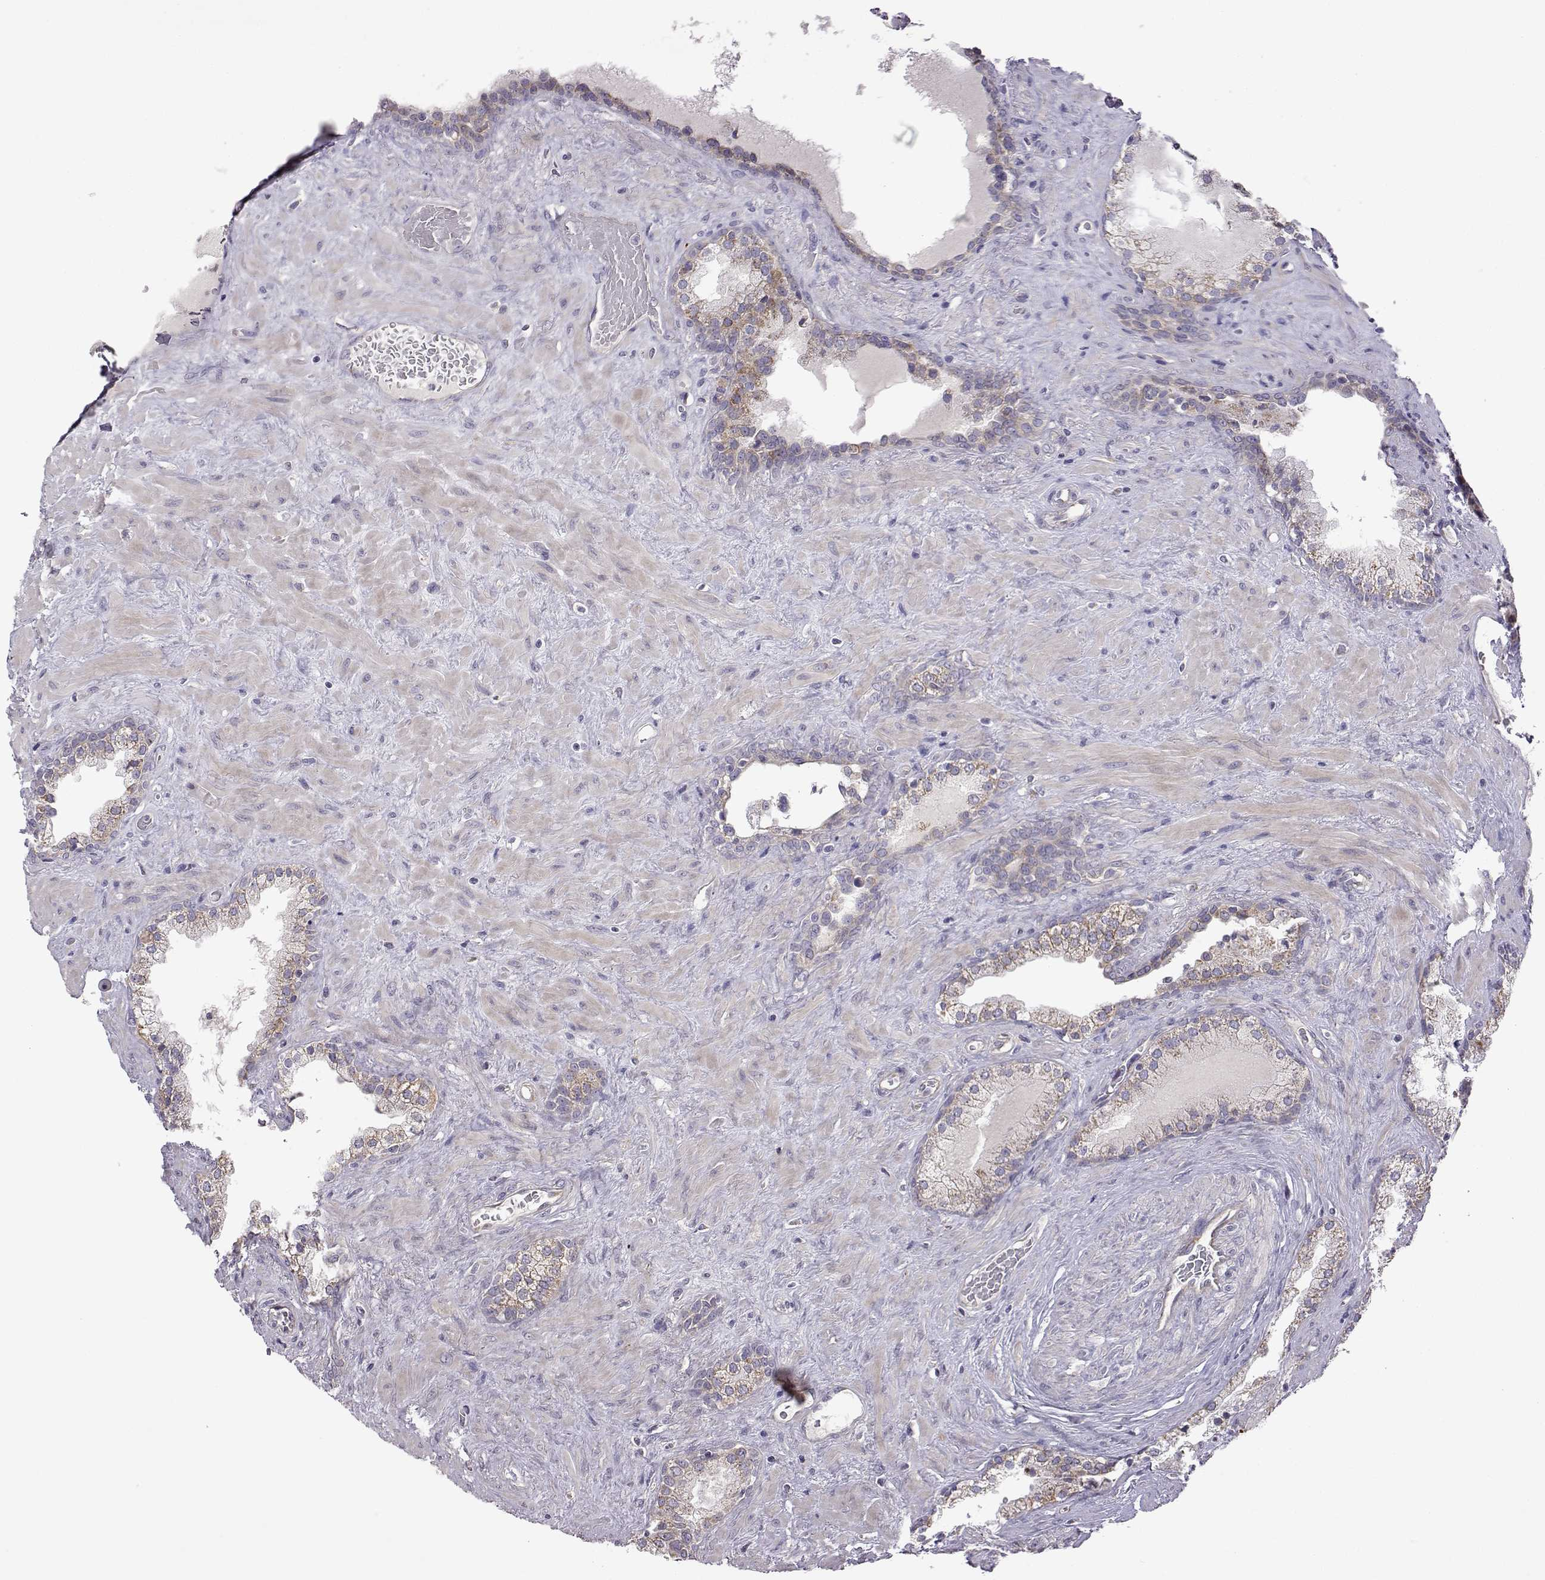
{"staining": {"intensity": "weak", "quantity": "25%-75%", "location": "cytoplasmic/membranous"}, "tissue": "prostate", "cell_type": "Glandular cells", "image_type": "normal", "snomed": [{"axis": "morphology", "description": "Normal tissue, NOS"}, {"axis": "topography", "description": "Prostate"}], "caption": "Protein expression analysis of normal human prostate reveals weak cytoplasmic/membranous positivity in approximately 25%-75% of glandular cells. (IHC, brightfield microscopy, high magnification).", "gene": "DDC", "patient": {"sex": "male", "age": 63}}